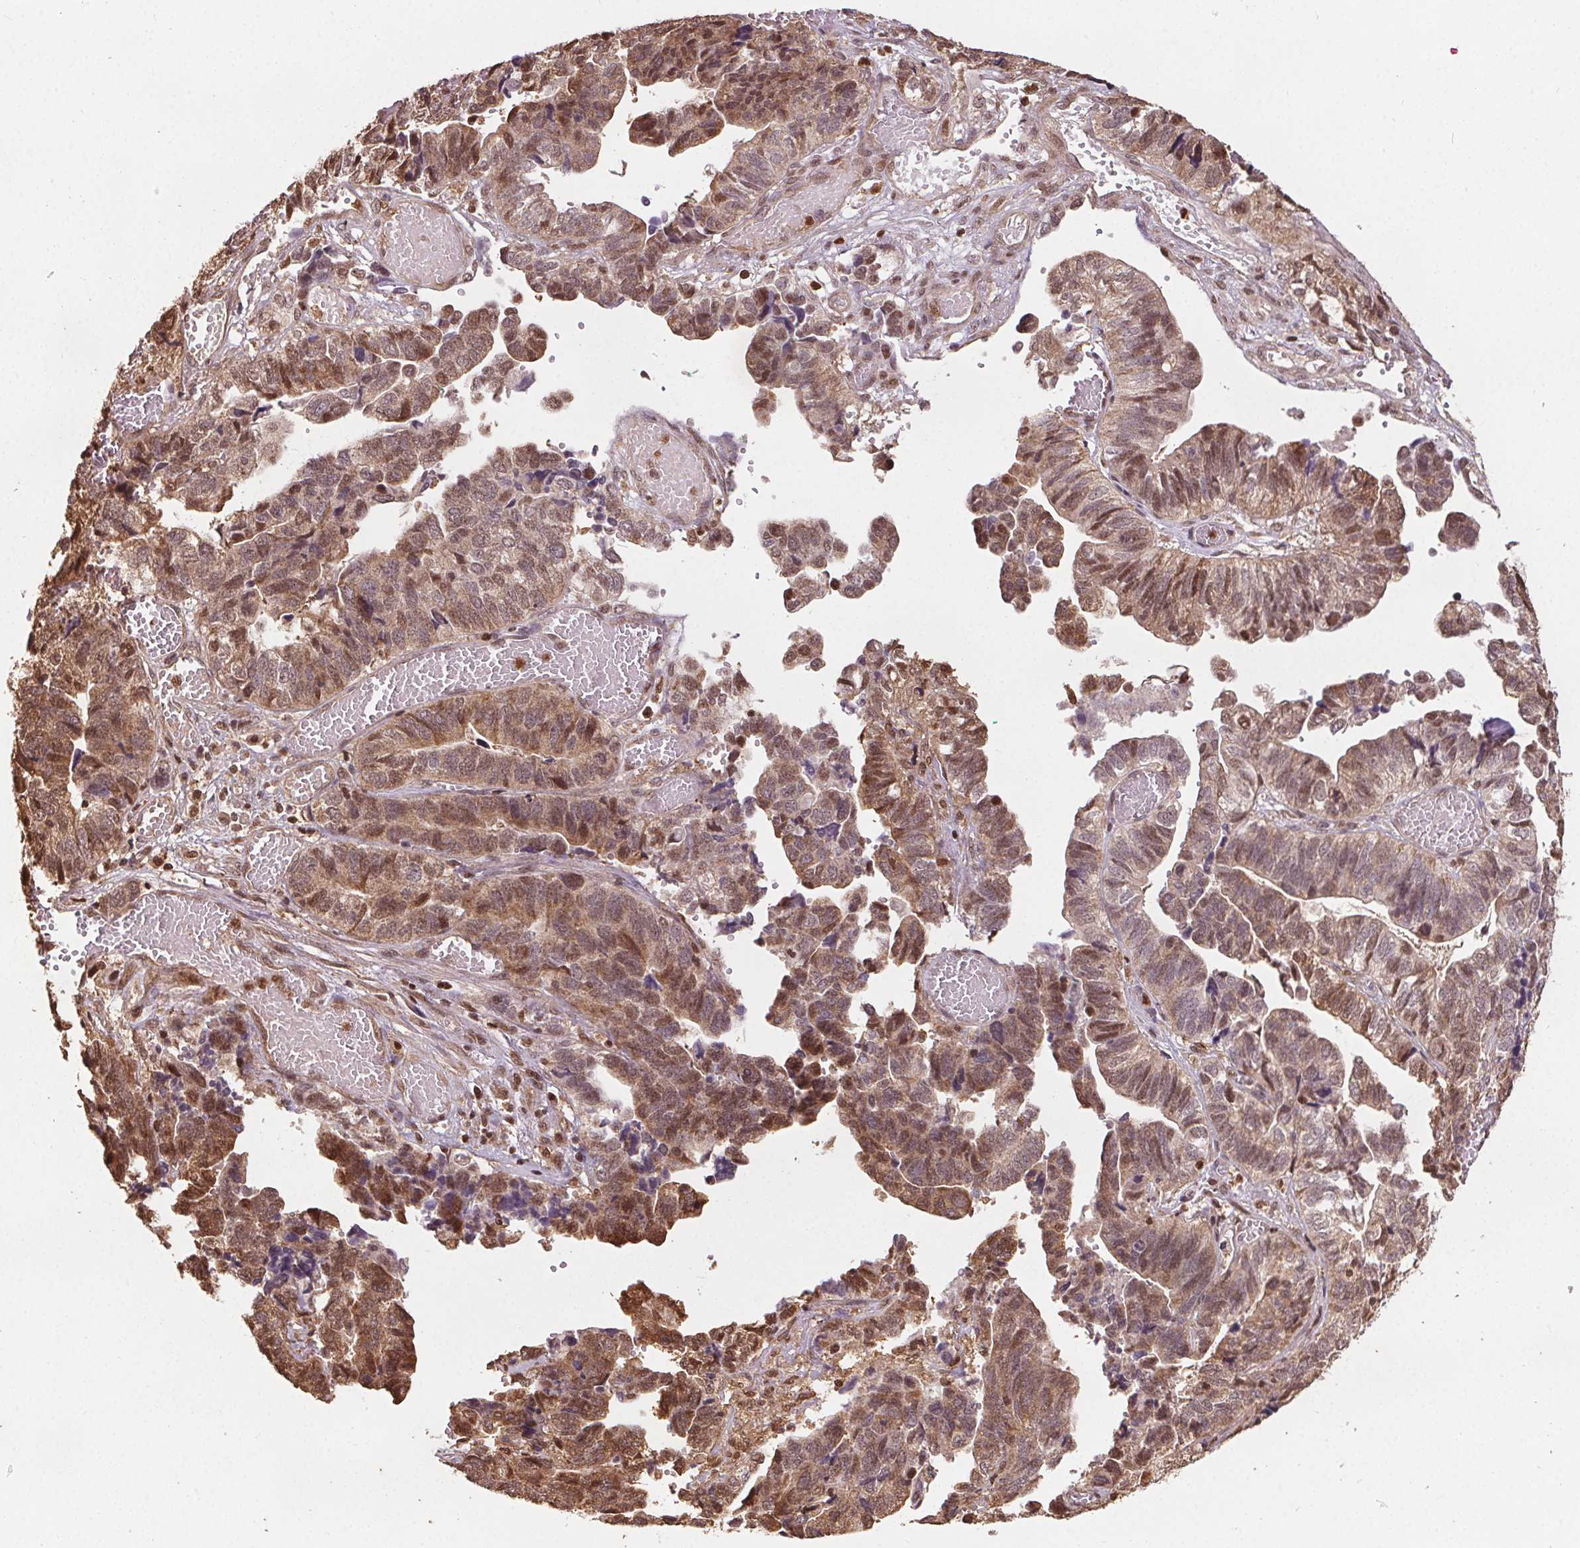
{"staining": {"intensity": "moderate", "quantity": ">75%", "location": "cytoplasmic/membranous,nuclear"}, "tissue": "stomach cancer", "cell_type": "Tumor cells", "image_type": "cancer", "snomed": [{"axis": "morphology", "description": "Adenocarcinoma, NOS"}, {"axis": "topography", "description": "Stomach, upper"}], "caption": "Human stomach cancer stained with a protein marker demonstrates moderate staining in tumor cells.", "gene": "ENO1", "patient": {"sex": "female", "age": 67}}